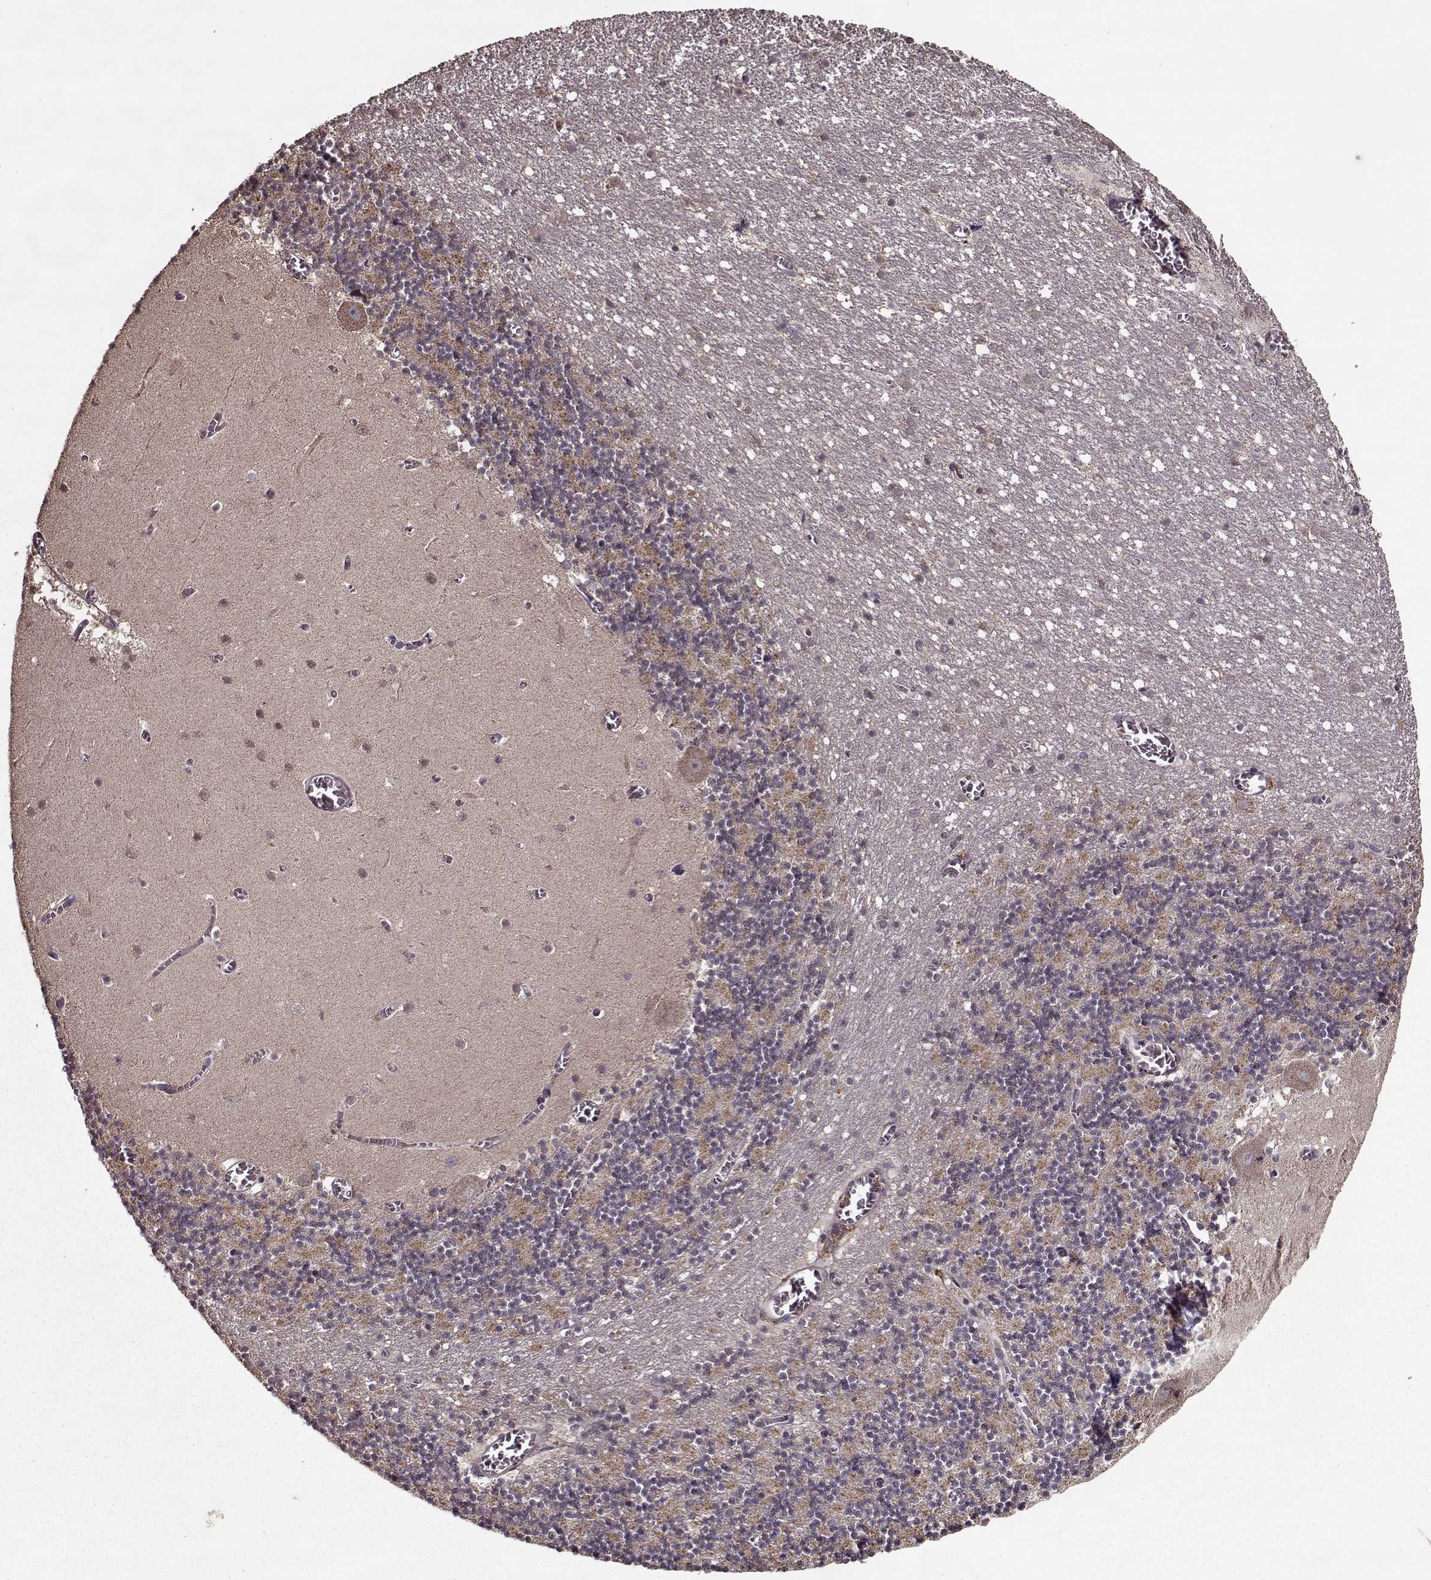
{"staining": {"intensity": "moderate", "quantity": "<25%", "location": "cytoplasmic/membranous"}, "tissue": "cerebellum", "cell_type": "Cells in granular layer", "image_type": "normal", "snomed": [{"axis": "morphology", "description": "Normal tissue, NOS"}, {"axis": "topography", "description": "Cerebellum"}], "caption": "Immunohistochemistry staining of unremarkable cerebellum, which exhibits low levels of moderate cytoplasmic/membranous positivity in about <25% of cells in granular layer indicating moderate cytoplasmic/membranous protein staining. The staining was performed using DAB (3,3'-diaminobenzidine) (brown) for protein detection and nuclei were counterstained in hematoxylin (blue).", "gene": "IMMP1L", "patient": {"sex": "female", "age": 28}}